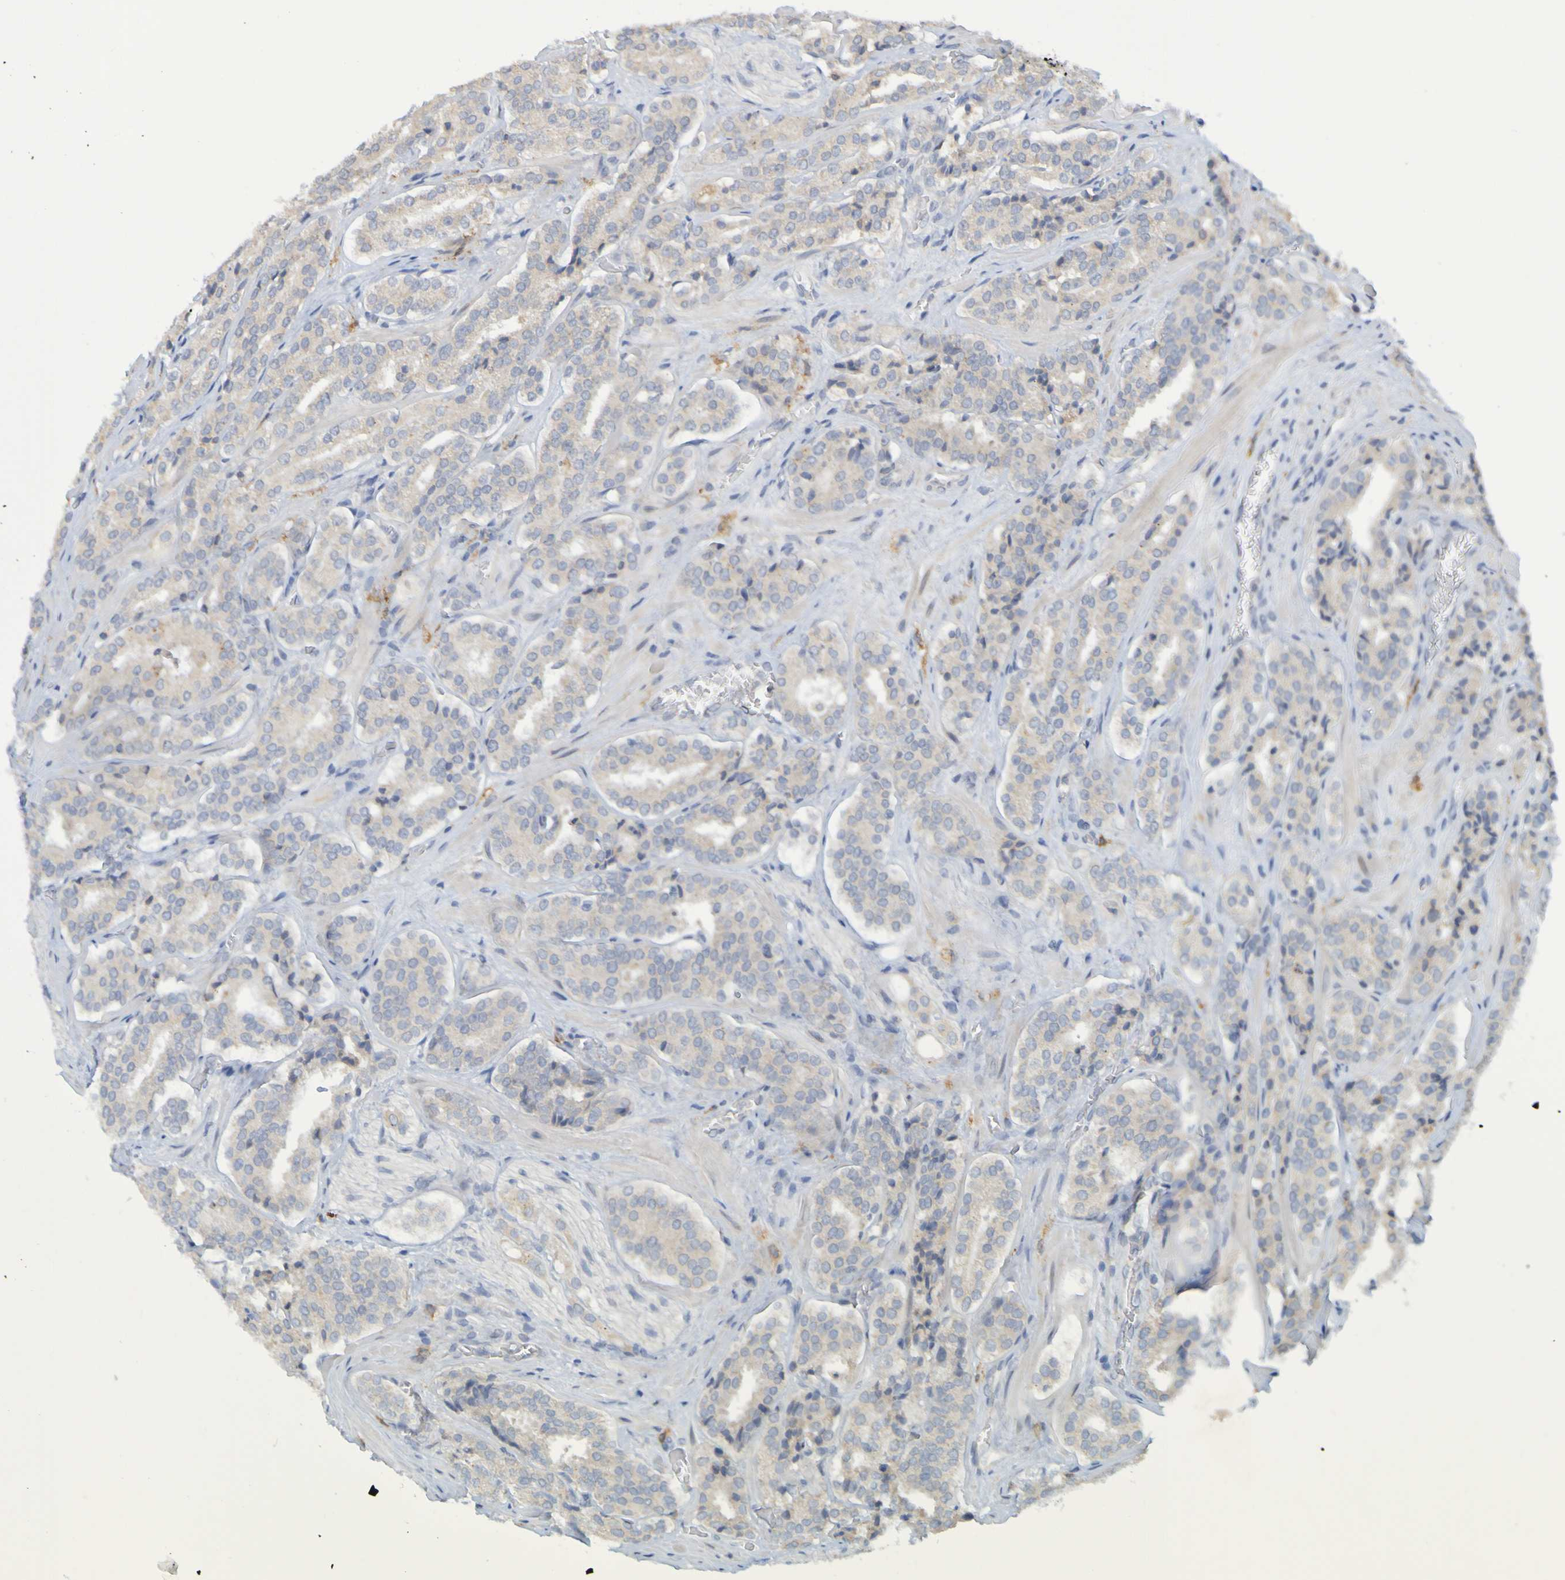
{"staining": {"intensity": "weak", "quantity": "25%-75%", "location": "cytoplasmic/membranous"}, "tissue": "prostate cancer", "cell_type": "Tumor cells", "image_type": "cancer", "snomed": [{"axis": "morphology", "description": "Adenocarcinoma, High grade"}, {"axis": "topography", "description": "Prostate"}], "caption": "The photomicrograph shows immunohistochemical staining of prostate cancer. There is weak cytoplasmic/membranous staining is identified in approximately 25%-75% of tumor cells.", "gene": "LILRB5", "patient": {"sex": "male", "age": 60}}